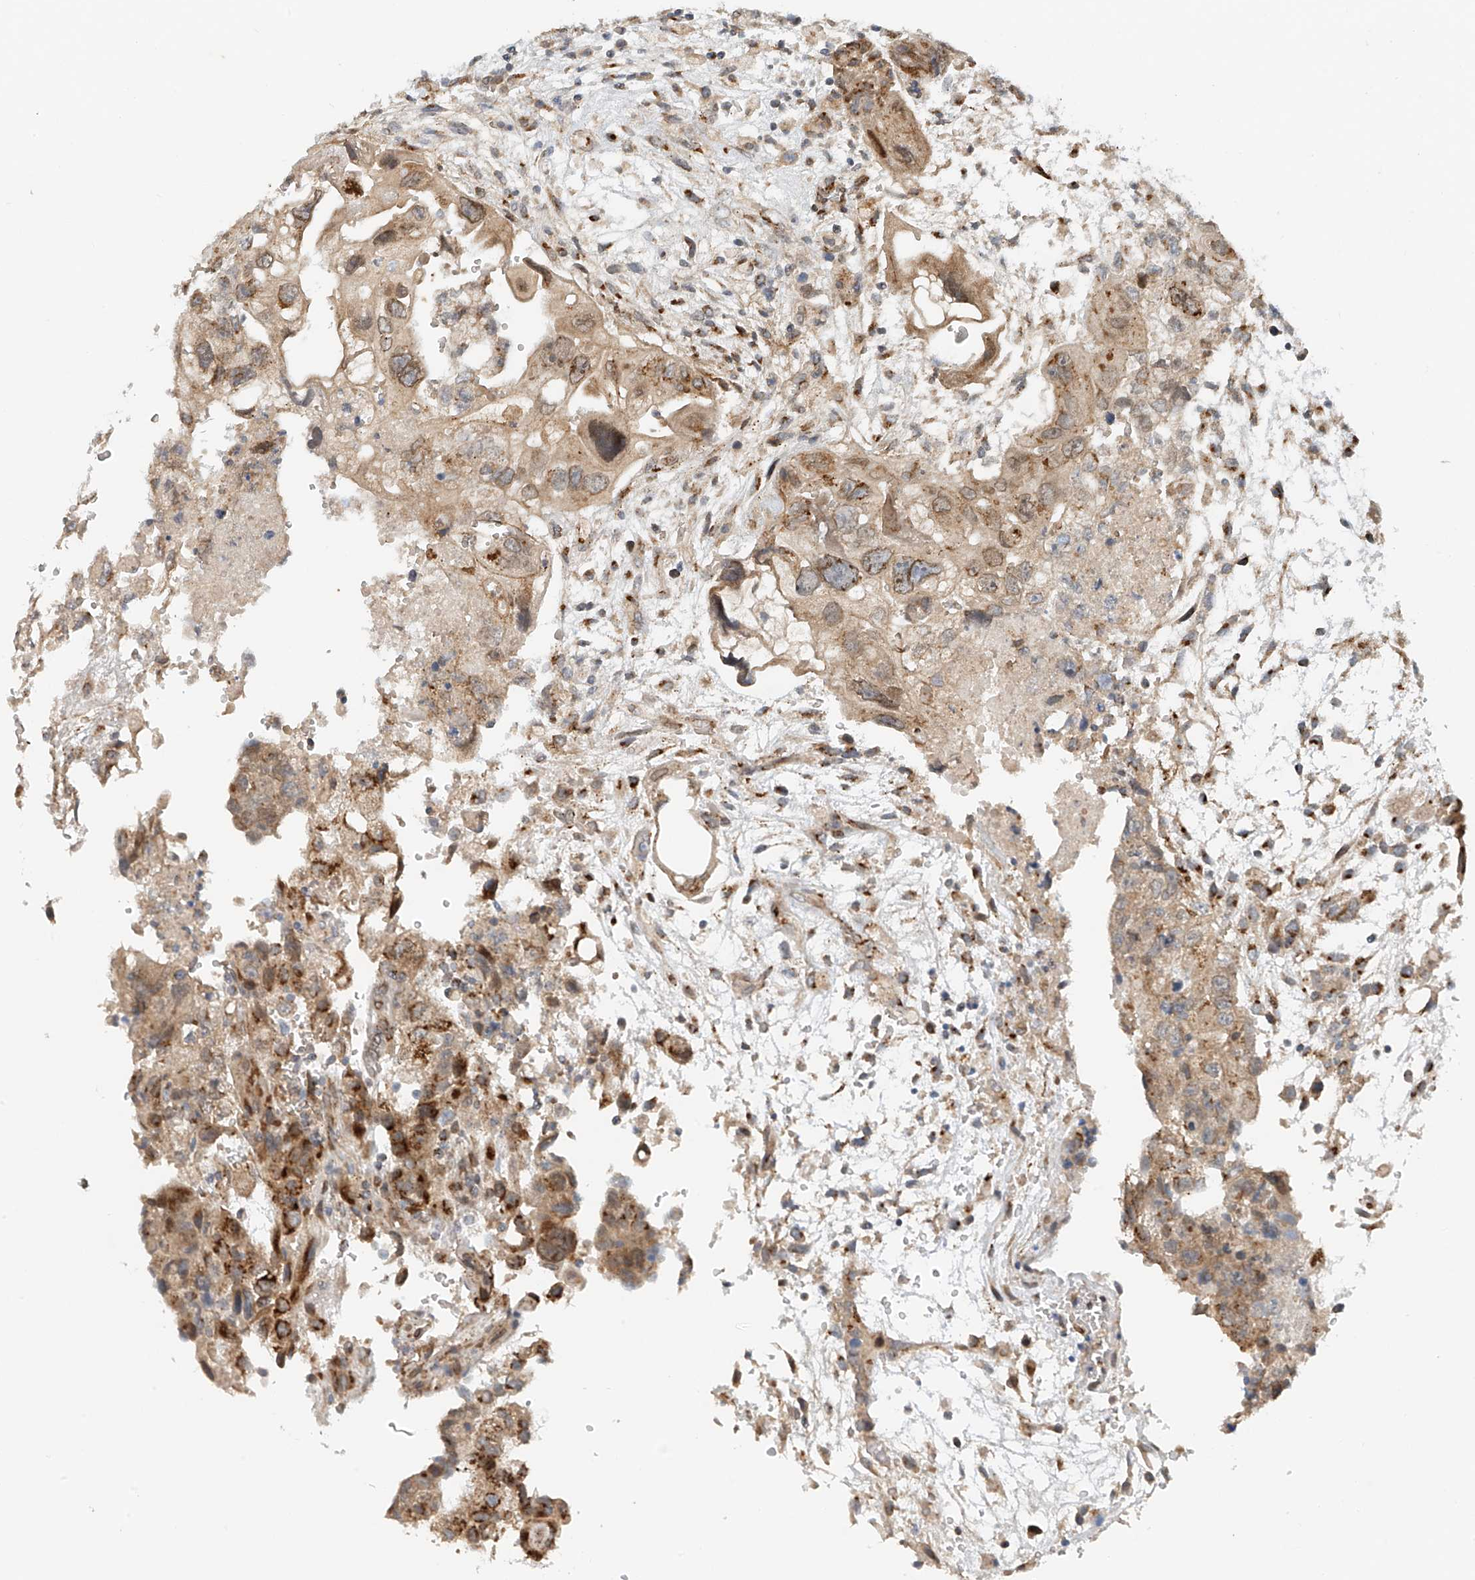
{"staining": {"intensity": "weak", "quantity": ">75%", "location": "cytoplasmic/membranous"}, "tissue": "testis cancer", "cell_type": "Tumor cells", "image_type": "cancer", "snomed": [{"axis": "morphology", "description": "Carcinoma, Embryonal, NOS"}, {"axis": "topography", "description": "Testis"}], "caption": "Protein expression by immunohistochemistry shows weak cytoplasmic/membranous expression in about >75% of tumor cells in testis cancer (embryonal carcinoma). (Stains: DAB in brown, nuclei in blue, Microscopy: brightfield microscopy at high magnification).", "gene": "STARD9", "patient": {"sex": "male", "age": 36}}